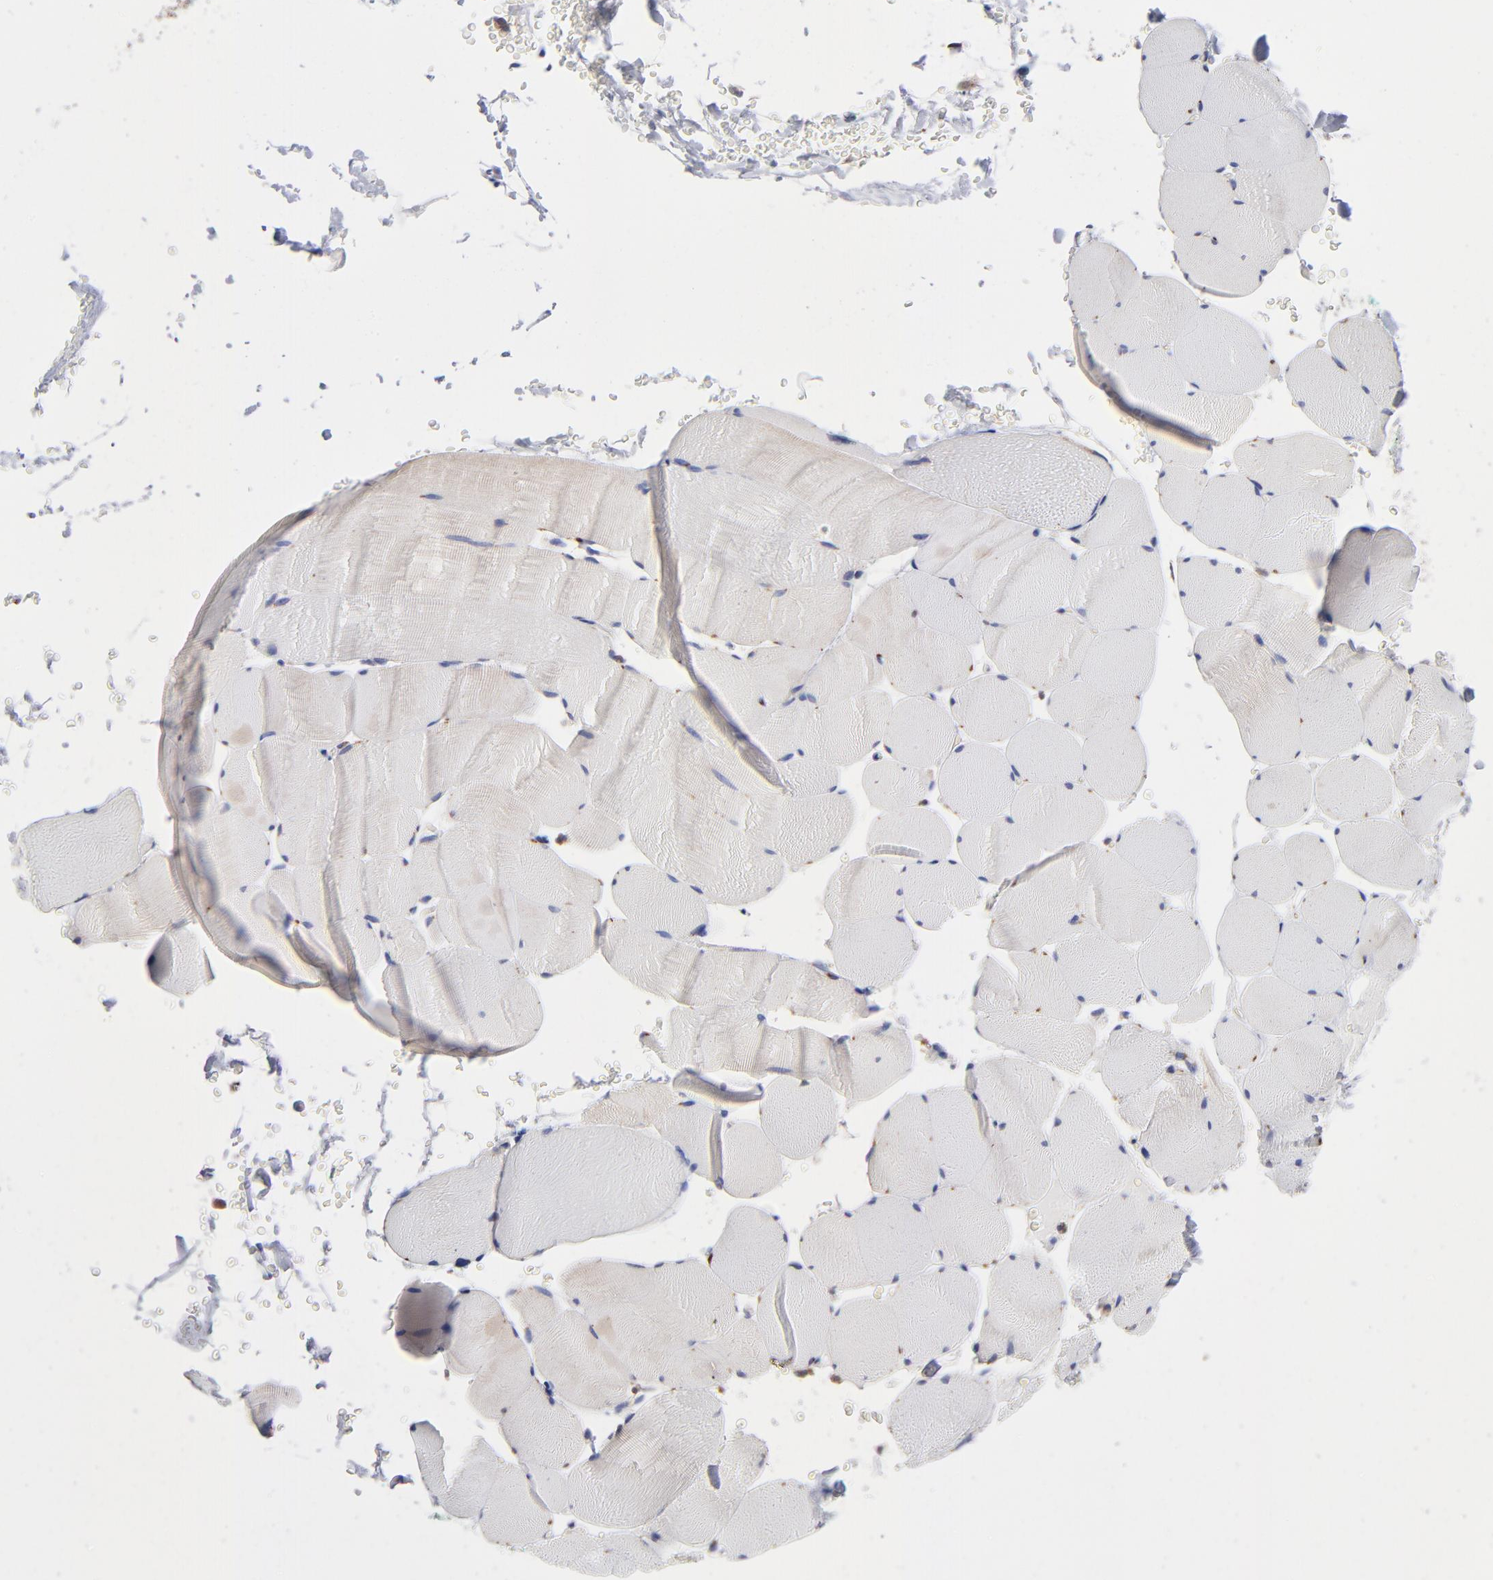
{"staining": {"intensity": "weak", "quantity": "25%-75%", "location": "cytoplasmic/membranous"}, "tissue": "skeletal muscle", "cell_type": "Myocytes", "image_type": "normal", "snomed": [{"axis": "morphology", "description": "Normal tissue, NOS"}, {"axis": "topography", "description": "Skeletal muscle"}], "caption": "Immunohistochemical staining of normal human skeletal muscle displays weak cytoplasmic/membranous protein staining in approximately 25%-75% of myocytes.", "gene": "RRAGA", "patient": {"sex": "male", "age": 62}}